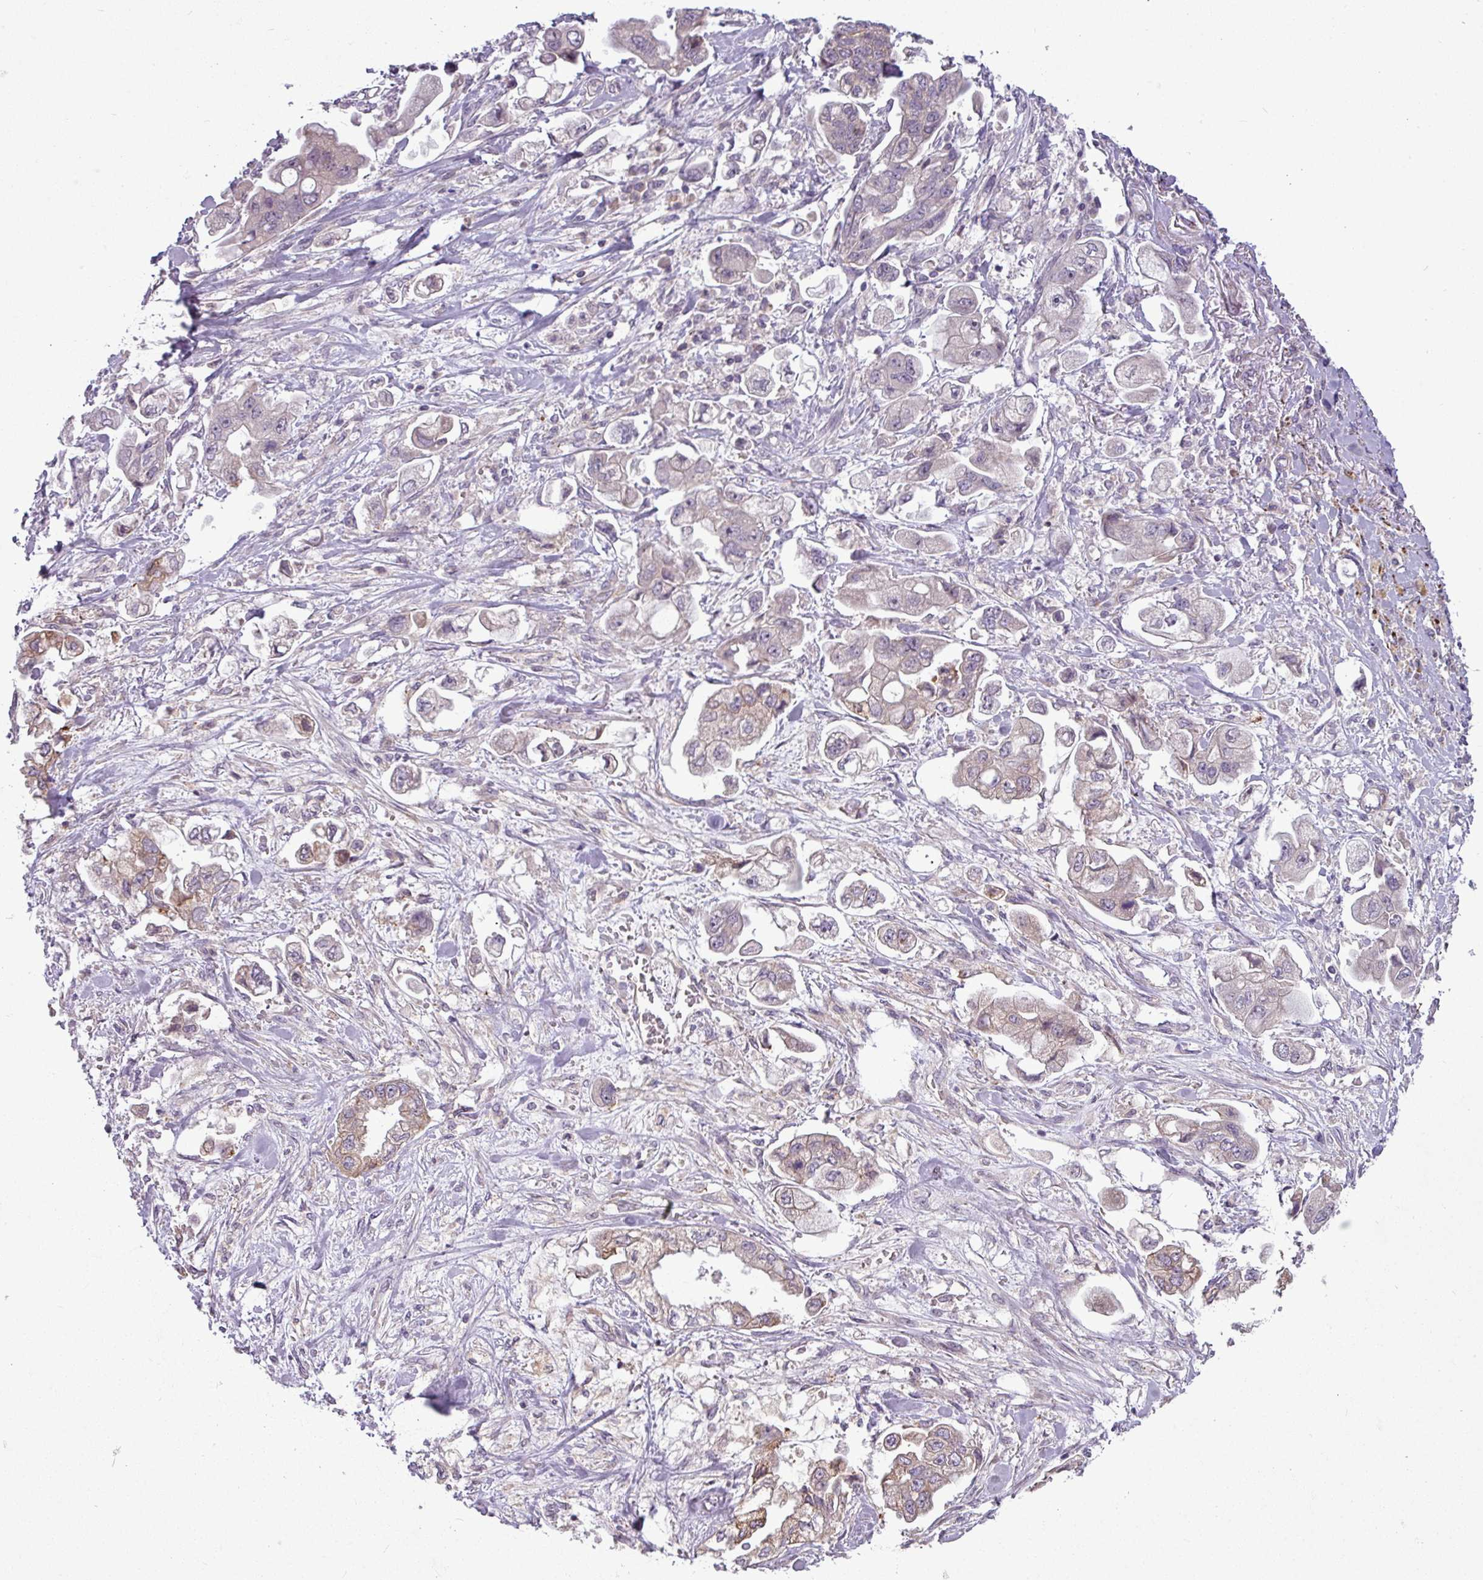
{"staining": {"intensity": "weak", "quantity": "<25%", "location": "cytoplasmic/membranous"}, "tissue": "stomach cancer", "cell_type": "Tumor cells", "image_type": "cancer", "snomed": [{"axis": "morphology", "description": "Adenocarcinoma, NOS"}, {"axis": "topography", "description": "Stomach"}], "caption": "Adenocarcinoma (stomach) stained for a protein using IHC exhibits no positivity tumor cells.", "gene": "ZNF35", "patient": {"sex": "male", "age": 62}}